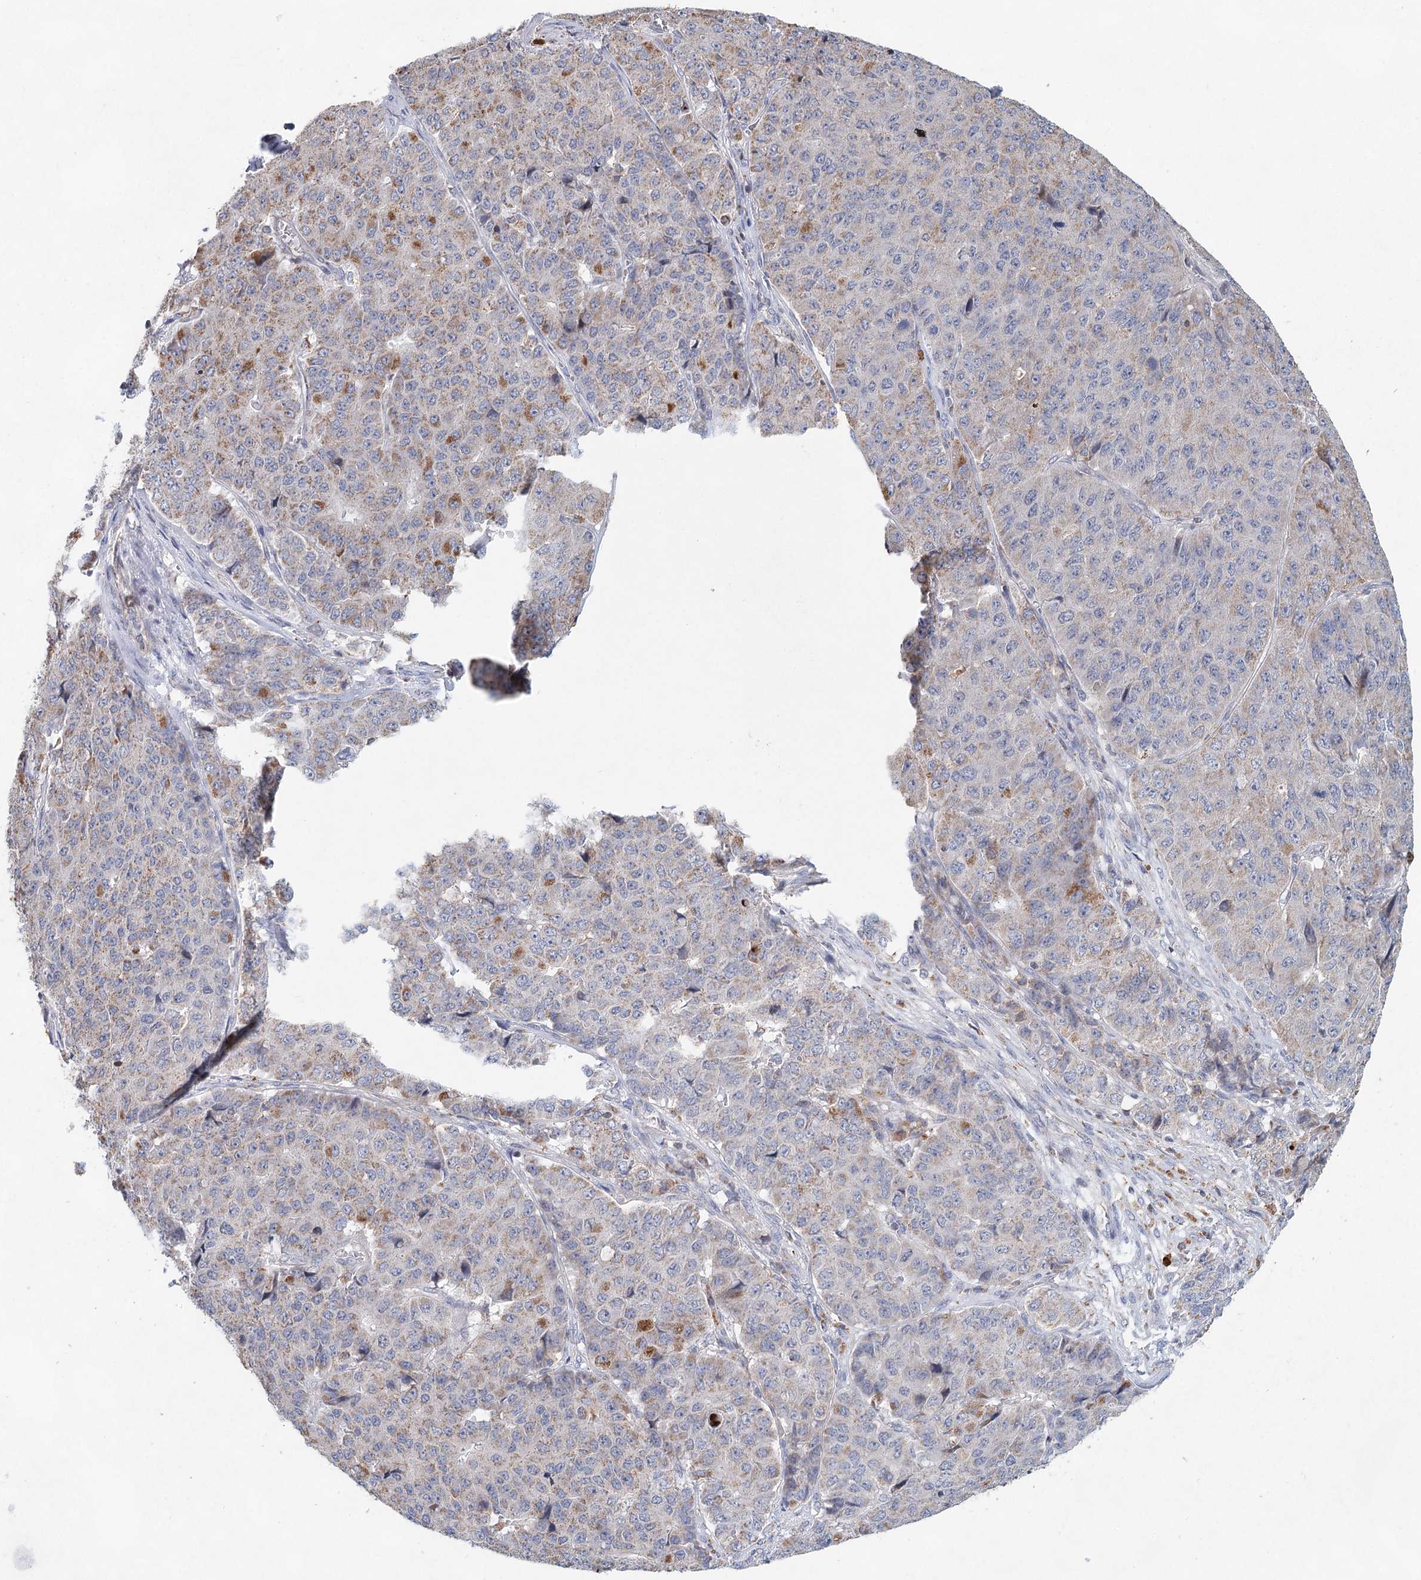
{"staining": {"intensity": "moderate", "quantity": "<25%", "location": "cytoplasmic/membranous"}, "tissue": "pancreatic cancer", "cell_type": "Tumor cells", "image_type": "cancer", "snomed": [{"axis": "morphology", "description": "Adenocarcinoma, NOS"}, {"axis": "topography", "description": "Pancreas"}], "caption": "Adenocarcinoma (pancreatic) stained for a protein (brown) shows moderate cytoplasmic/membranous positive positivity in approximately <25% of tumor cells.", "gene": "XPO6", "patient": {"sex": "male", "age": 50}}